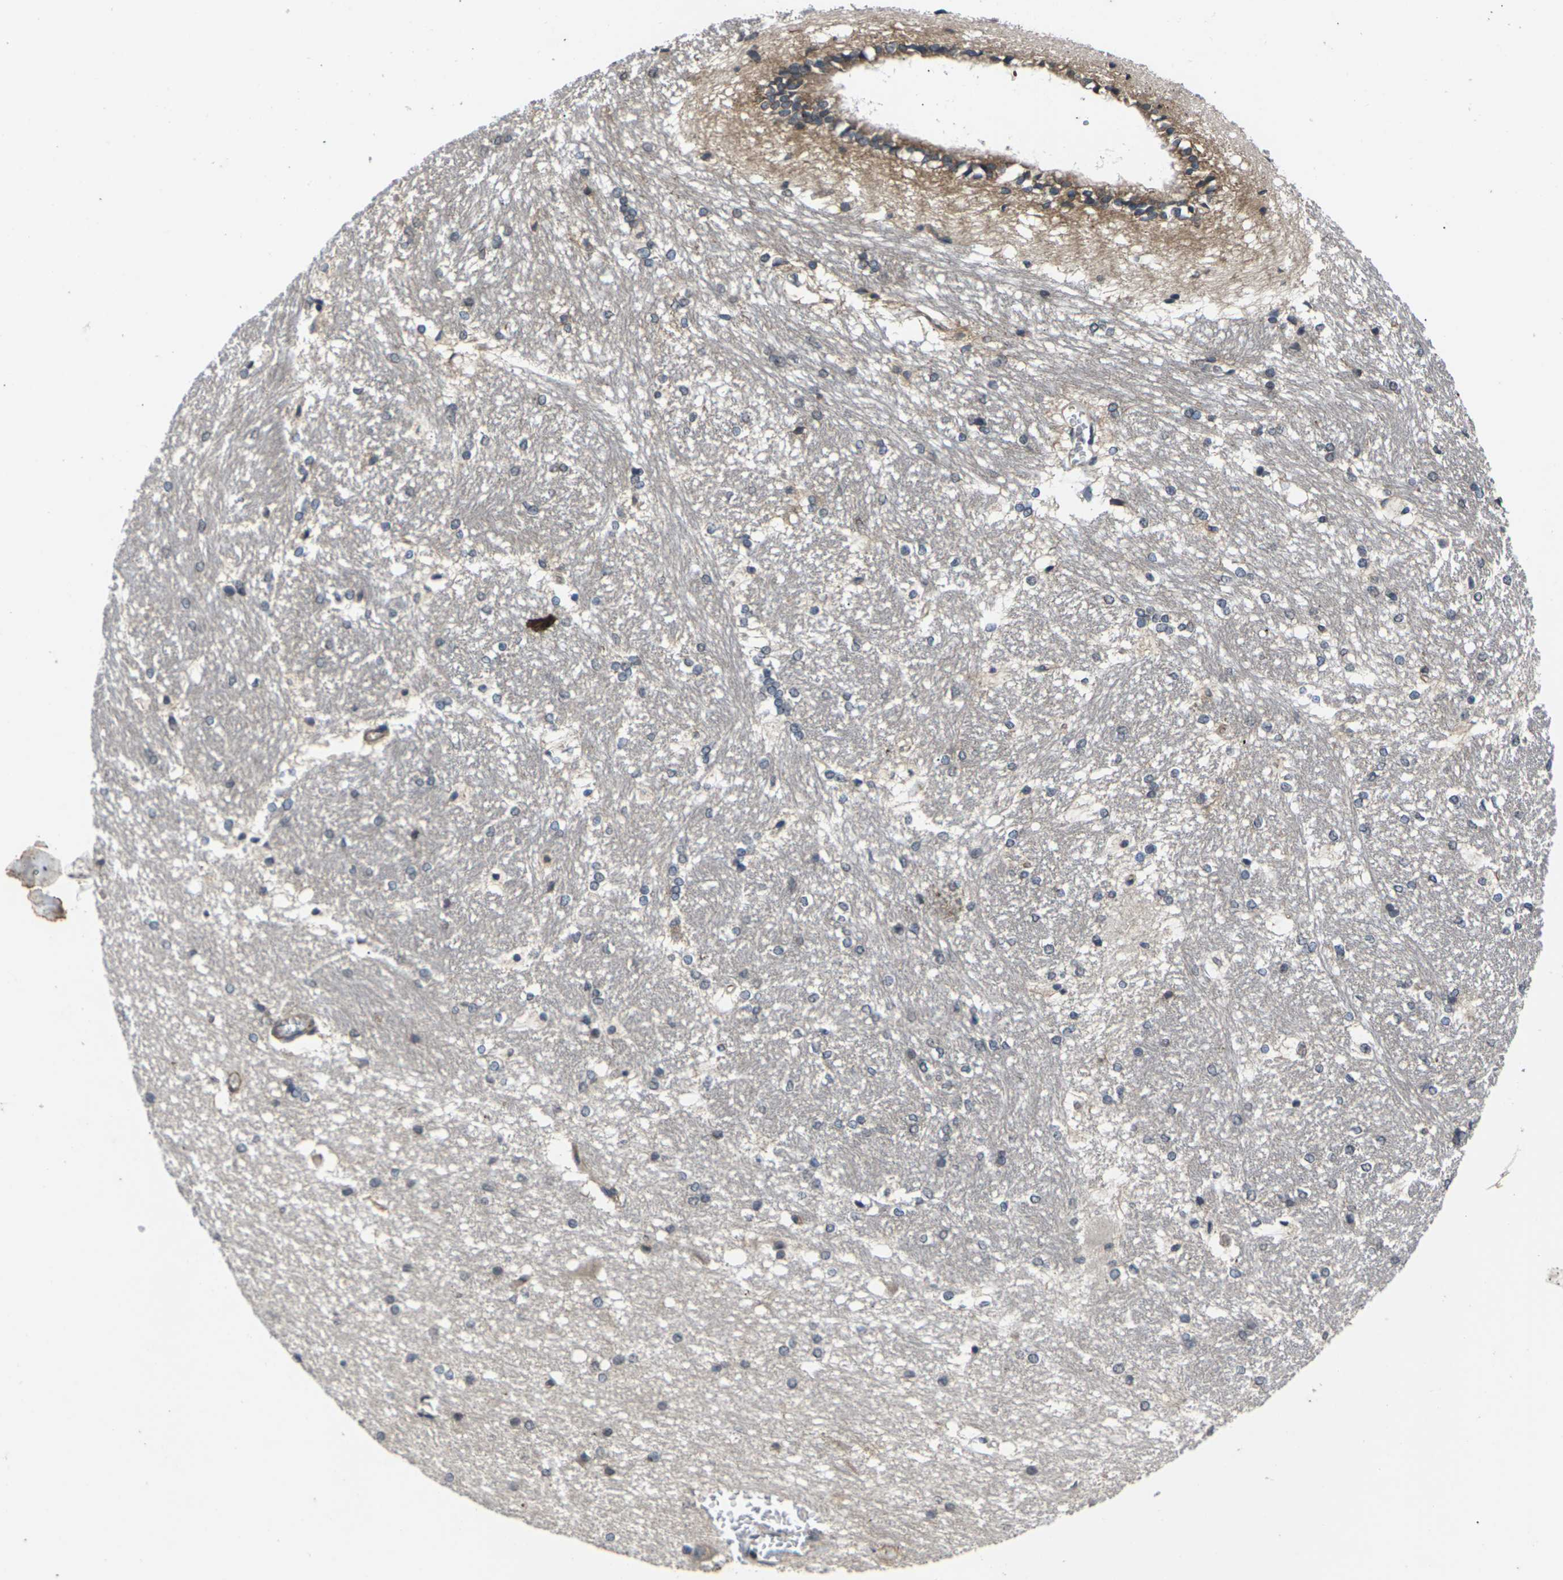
{"staining": {"intensity": "weak", "quantity": "<25%", "location": "cytoplasmic/membranous"}, "tissue": "hippocampus", "cell_type": "Glial cells", "image_type": "normal", "snomed": [{"axis": "morphology", "description": "Normal tissue, NOS"}, {"axis": "topography", "description": "Hippocampus"}], "caption": "Hippocampus stained for a protein using IHC exhibits no positivity glial cells.", "gene": "DKK2", "patient": {"sex": "female", "age": 19}}